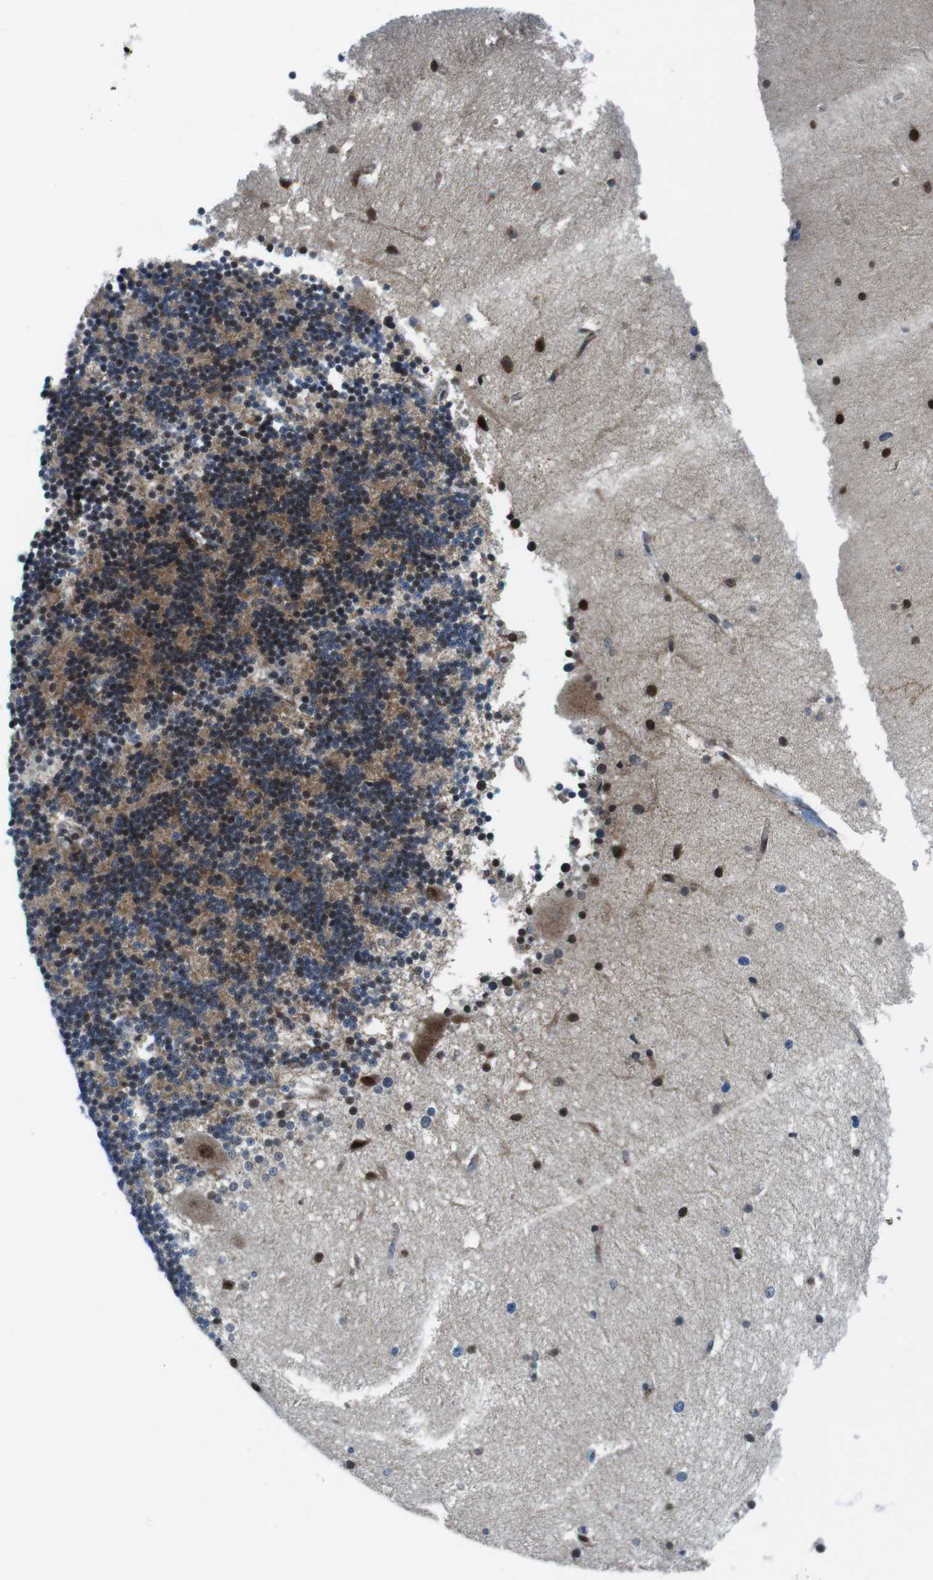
{"staining": {"intensity": "moderate", "quantity": "25%-75%", "location": "cytoplasmic/membranous,nuclear"}, "tissue": "cerebellum", "cell_type": "Cells in granular layer", "image_type": "normal", "snomed": [{"axis": "morphology", "description": "Normal tissue, NOS"}, {"axis": "topography", "description": "Cerebellum"}], "caption": "Brown immunohistochemical staining in unremarkable cerebellum demonstrates moderate cytoplasmic/membranous,nuclear expression in about 25%-75% of cells in granular layer.", "gene": "CUL7", "patient": {"sex": "female", "age": 54}}